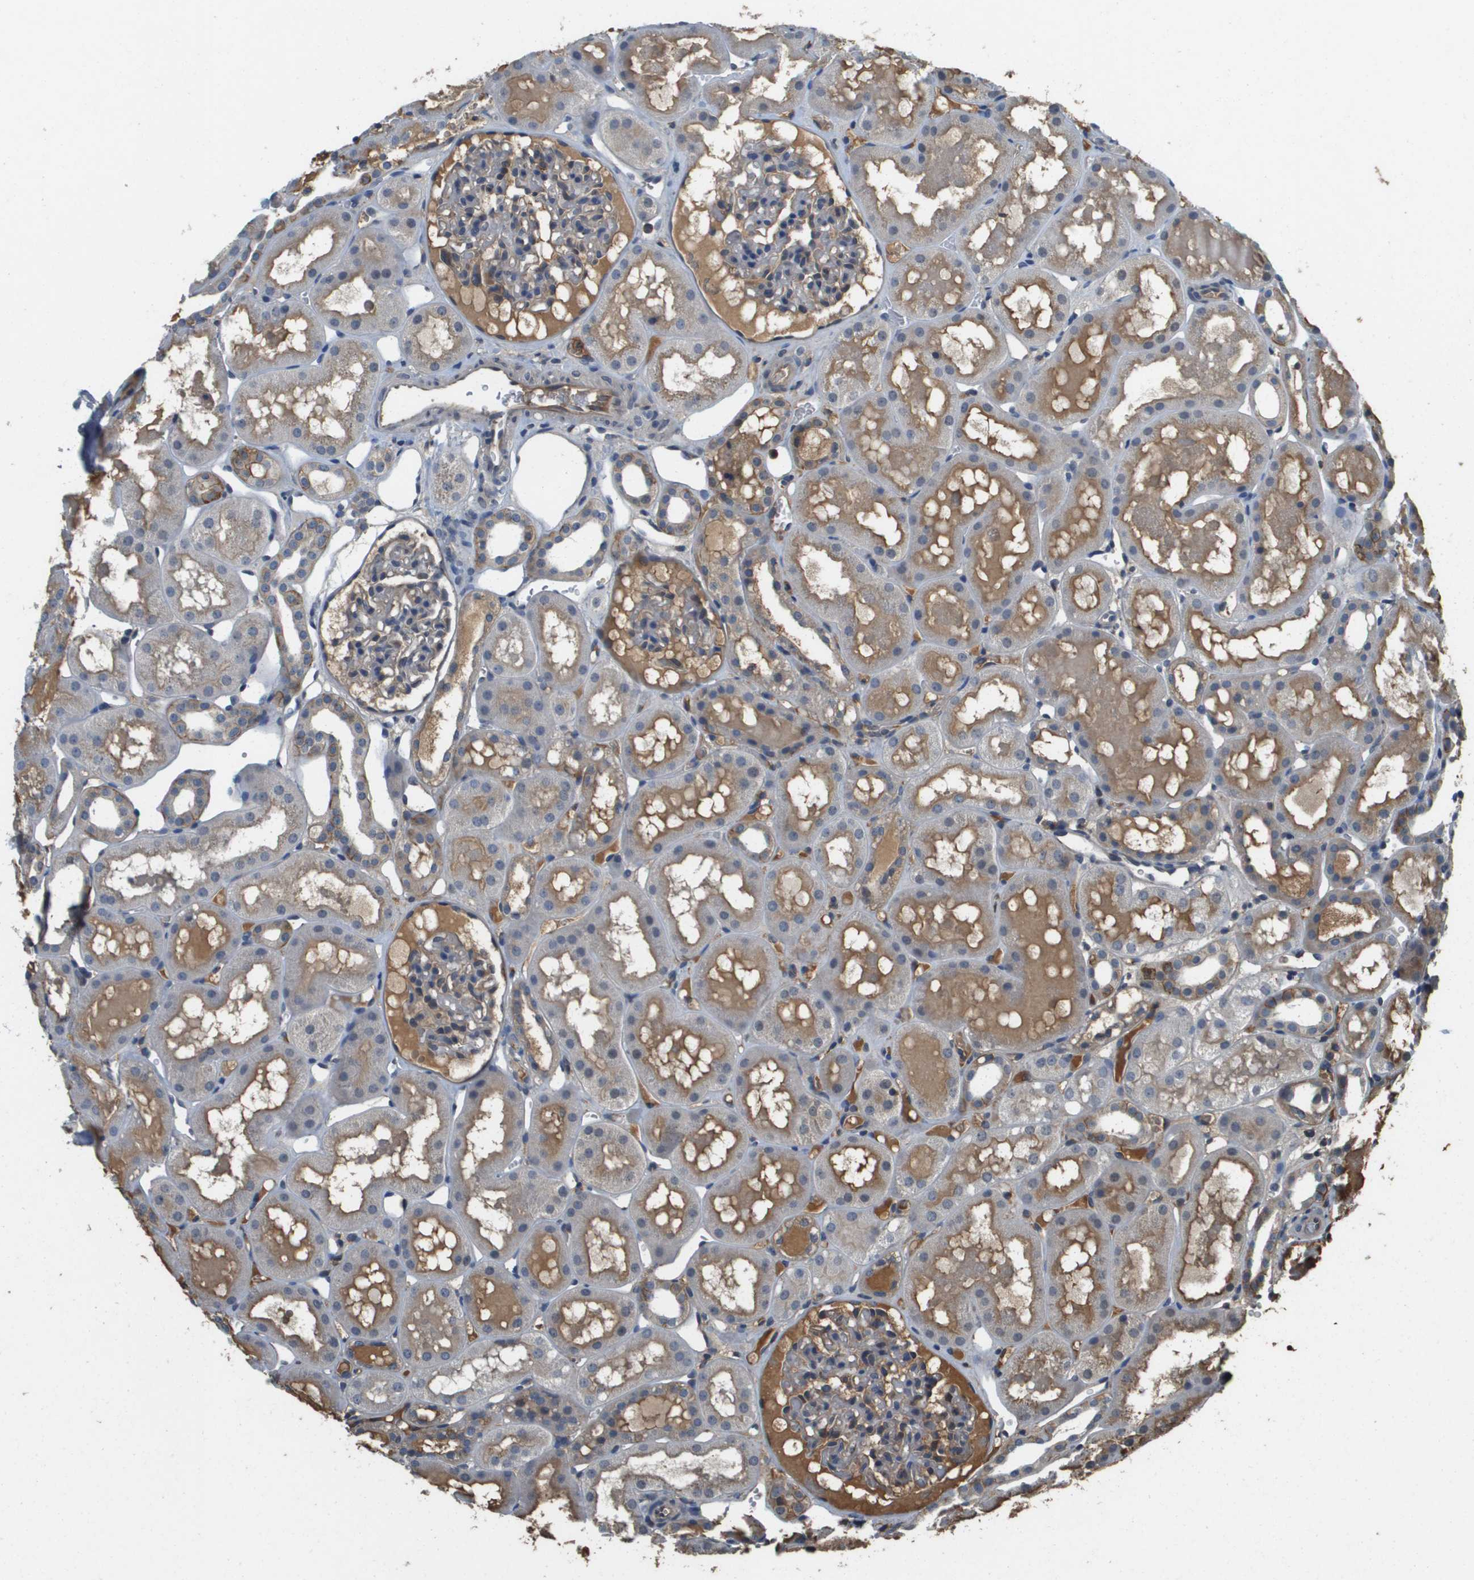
{"staining": {"intensity": "negative", "quantity": "none", "location": "none"}, "tissue": "kidney", "cell_type": "Cells in glomeruli", "image_type": "normal", "snomed": [{"axis": "morphology", "description": "Normal tissue, NOS"}, {"axis": "topography", "description": "Kidney"}, {"axis": "topography", "description": "Urinary bladder"}], "caption": "The micrograph displays no significant positivity in cells in glomeruli of kidney.", "gene": "SLC16A3", "patient": {"sex": "male", "age": 16}}